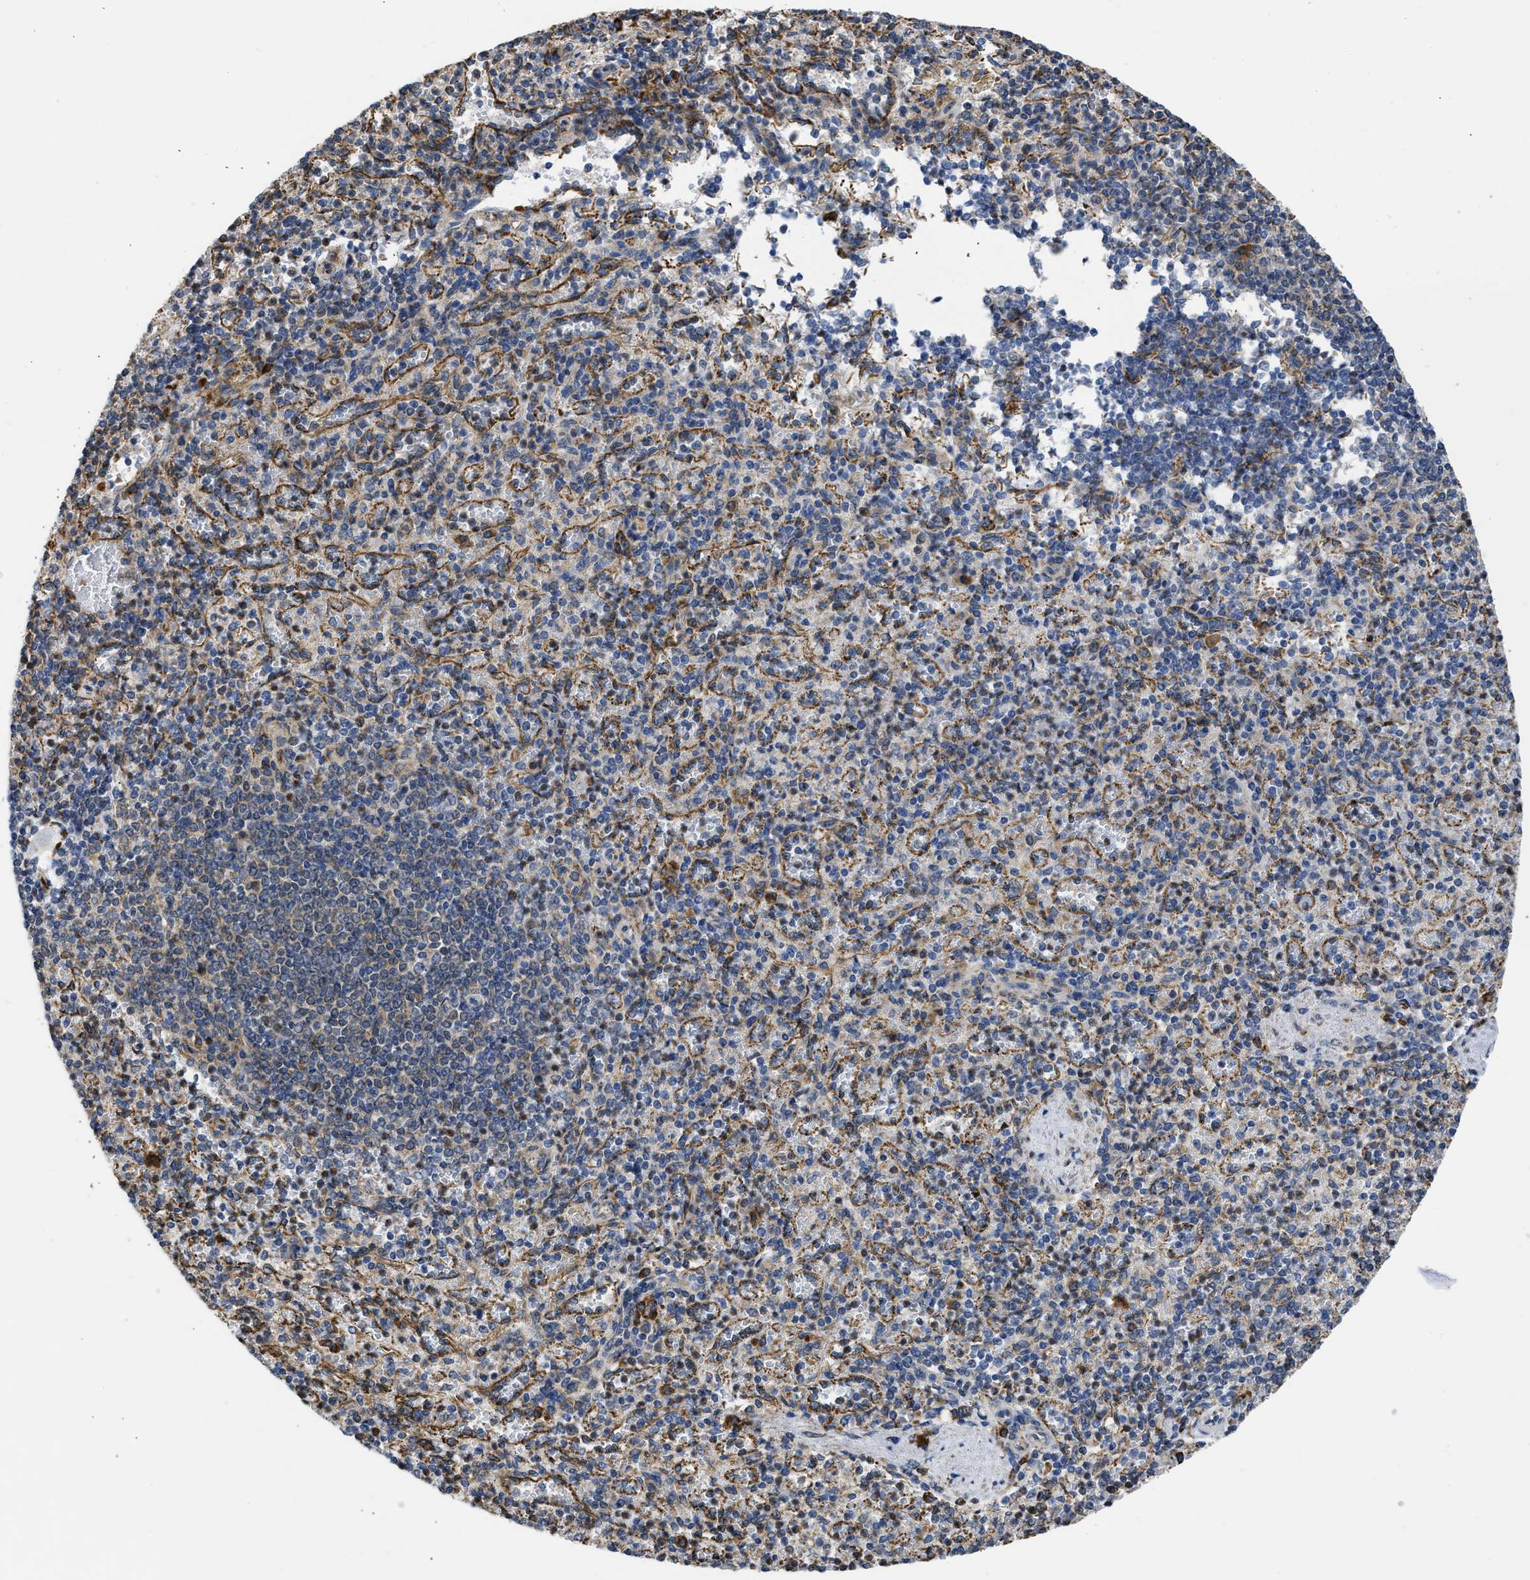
{"staining": {"intensity": "moderate", "quantity": "<25%", "location": "cytoplasmic/membranous"}, "tissue": "spleen", "cell_type": "Cells in red pulp", "image_type": "normal", "snomed": [{"axis": "morphology", "description": "Normal tissue, NOS"}, {"axis": "topography", "description": "Spleen"}], "caption": "A brown stain highlights moderate cytoplasmic/membranous expression of a protein in cells in red pulp of benign spleen. The staining was performed using DAB (3,3'-diaminobenzidine) to visualize the protein expression in brown, while the nuclei were stained in blue with hematoxylin (Magnification: 20x).", "gene": "CYCS", "patient": {"sex": "female", "age": 74}}